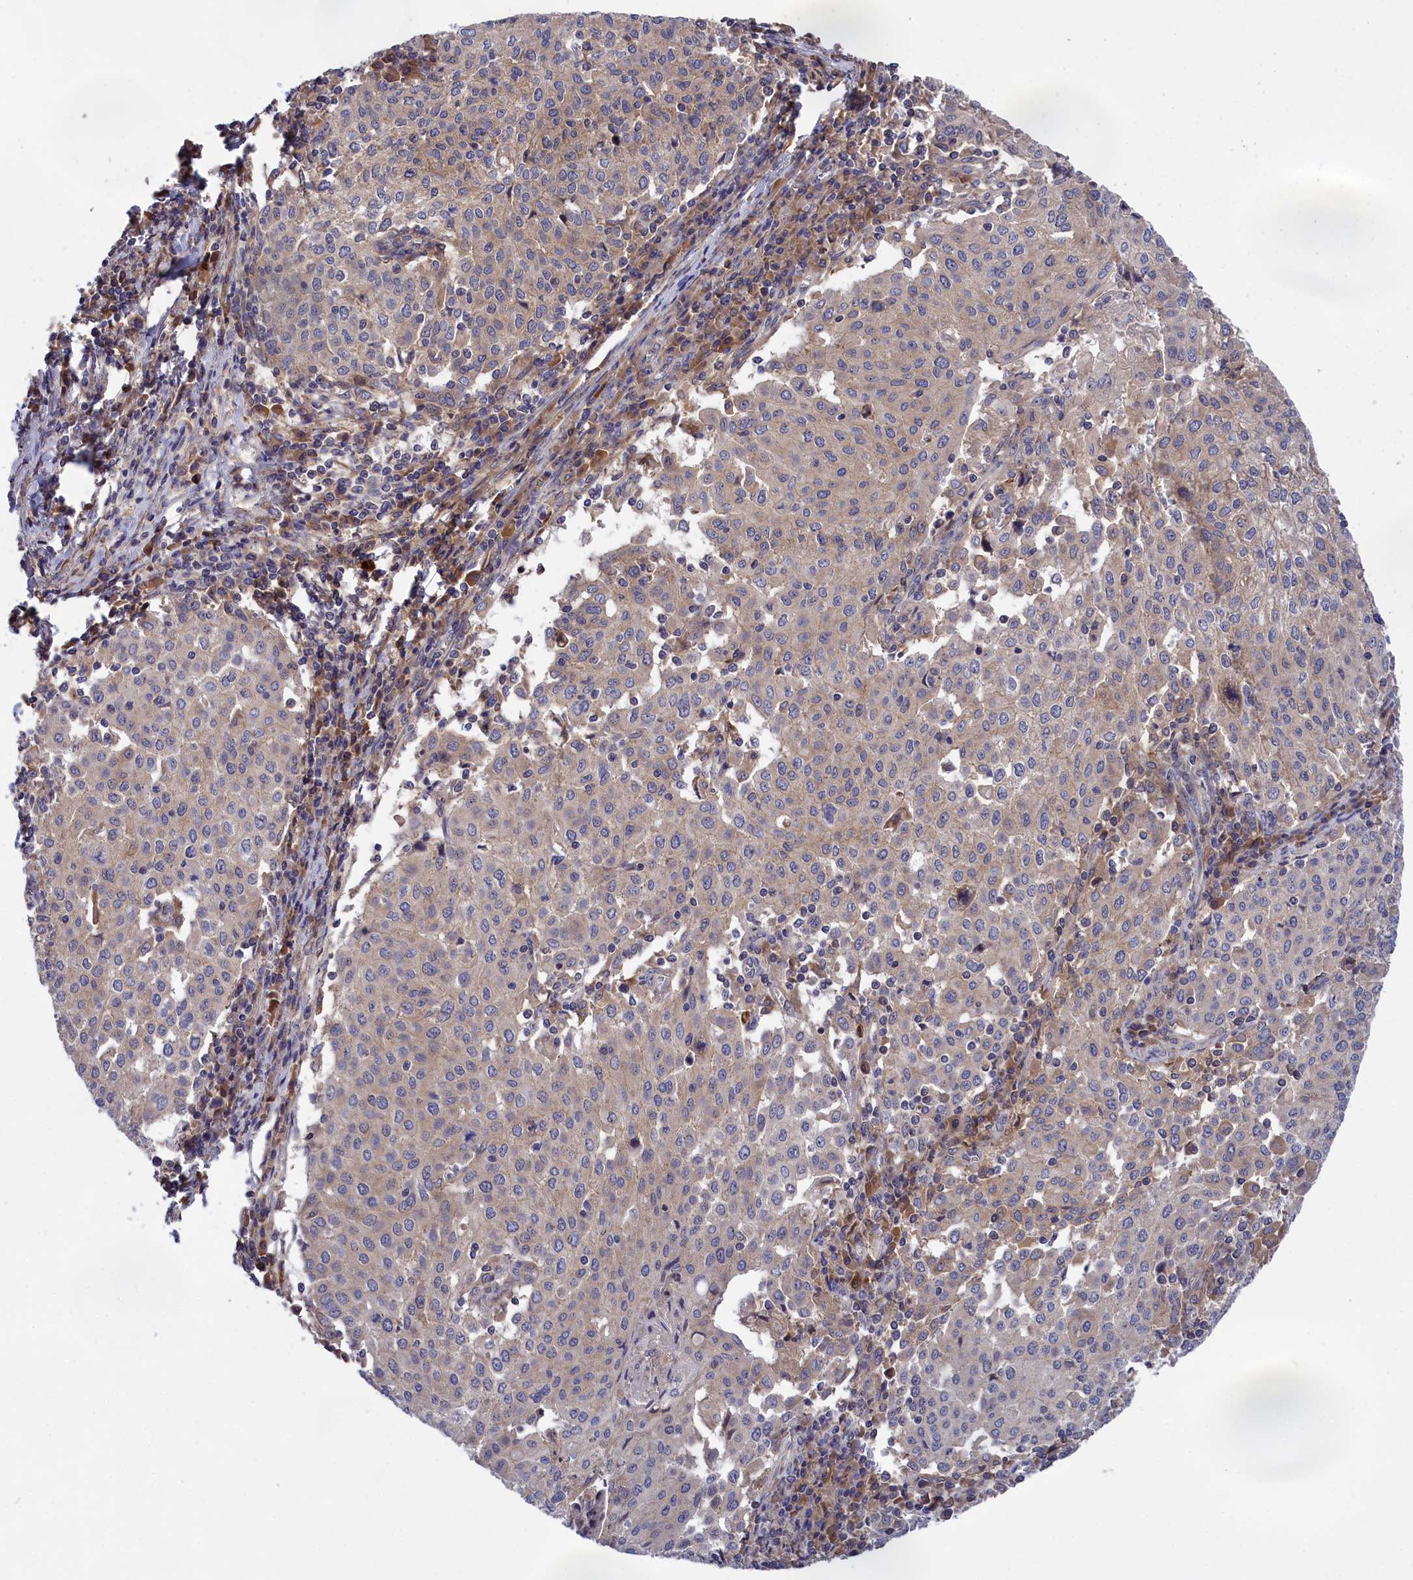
{"staining": {"intensity": "weak", "quantity": "<25%", "location": "cytoplasmic/membranous"}, "tissue": "cervical cancer", "cell_type": "Tumor cells", "image_type": "cancer", "snomed": [{"axis": "morphology", "description": "Squamous cell carcinoma, NOS"}, {"axis": "topography", "description": "Cervix"}], "caption": "Immunohistochemical staining of human cervical squamous cell carcinoma exhibits no significant positivity in tumor cells. The staining was performed using DAB to visualize the protein expression in brown, while the nuclei were stained in blue with hematoxylin (Magnification: 20x).", "gene": "CRACD", "patient": {"sex": "female", "age": 46}}